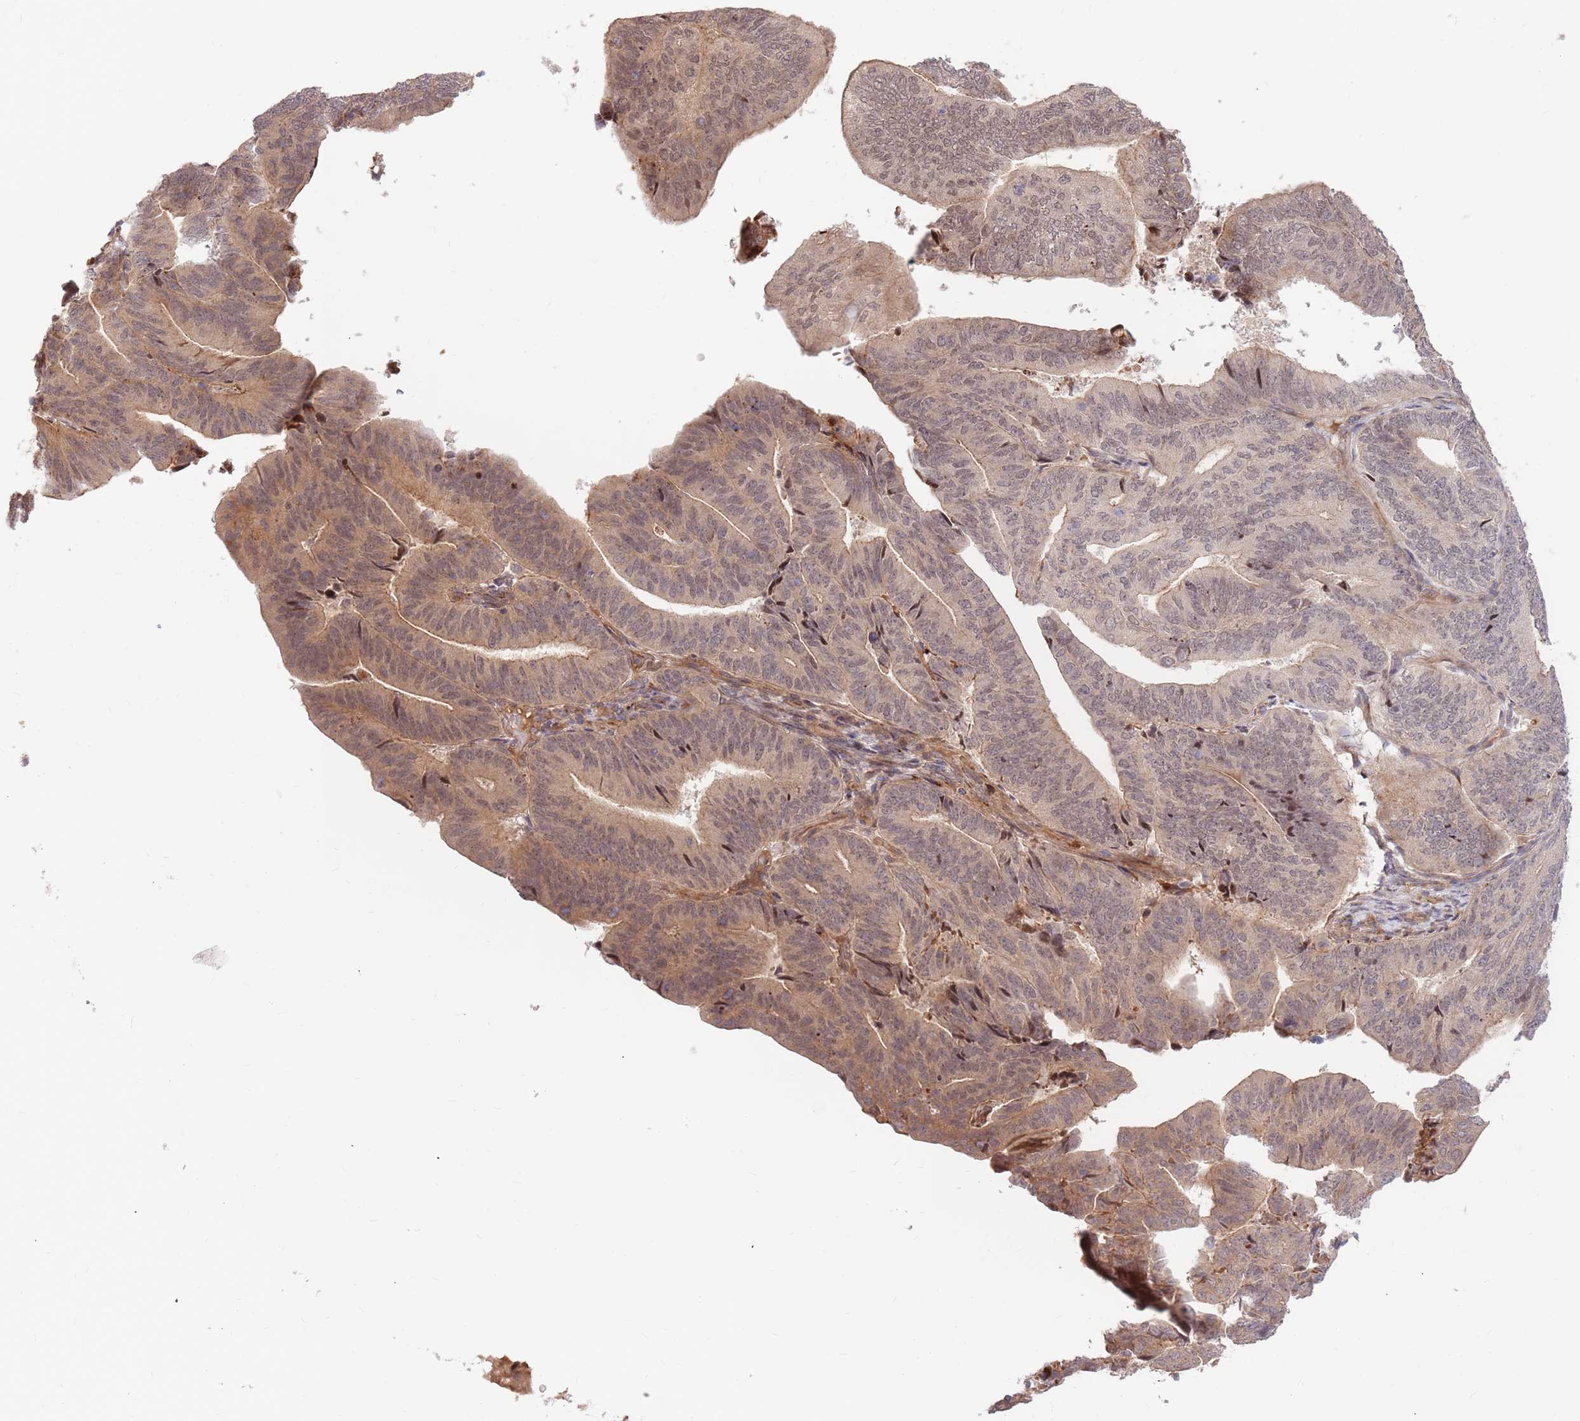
{"staining": {"intensity": "weak", "quantity": "<25%", "location": "nuclear"}, "tissue": "endometrial cancer", "cell_type": "Tumor cells", "image_type": "cancer", "snomed": [{"axis": "morphology", "description": "Adenocarcinoma, NOS"}, {"axis": "topography", "description": "Endometrium"}], "caption": "IHC photomicrograph of neoplastic tissue: human adenocarcinoma (endometrial) stained with DAB displays no significant protein positivity in tumor cells.", "gene": "HAUS3", "patient": {"sex": "female", "age": 70}}